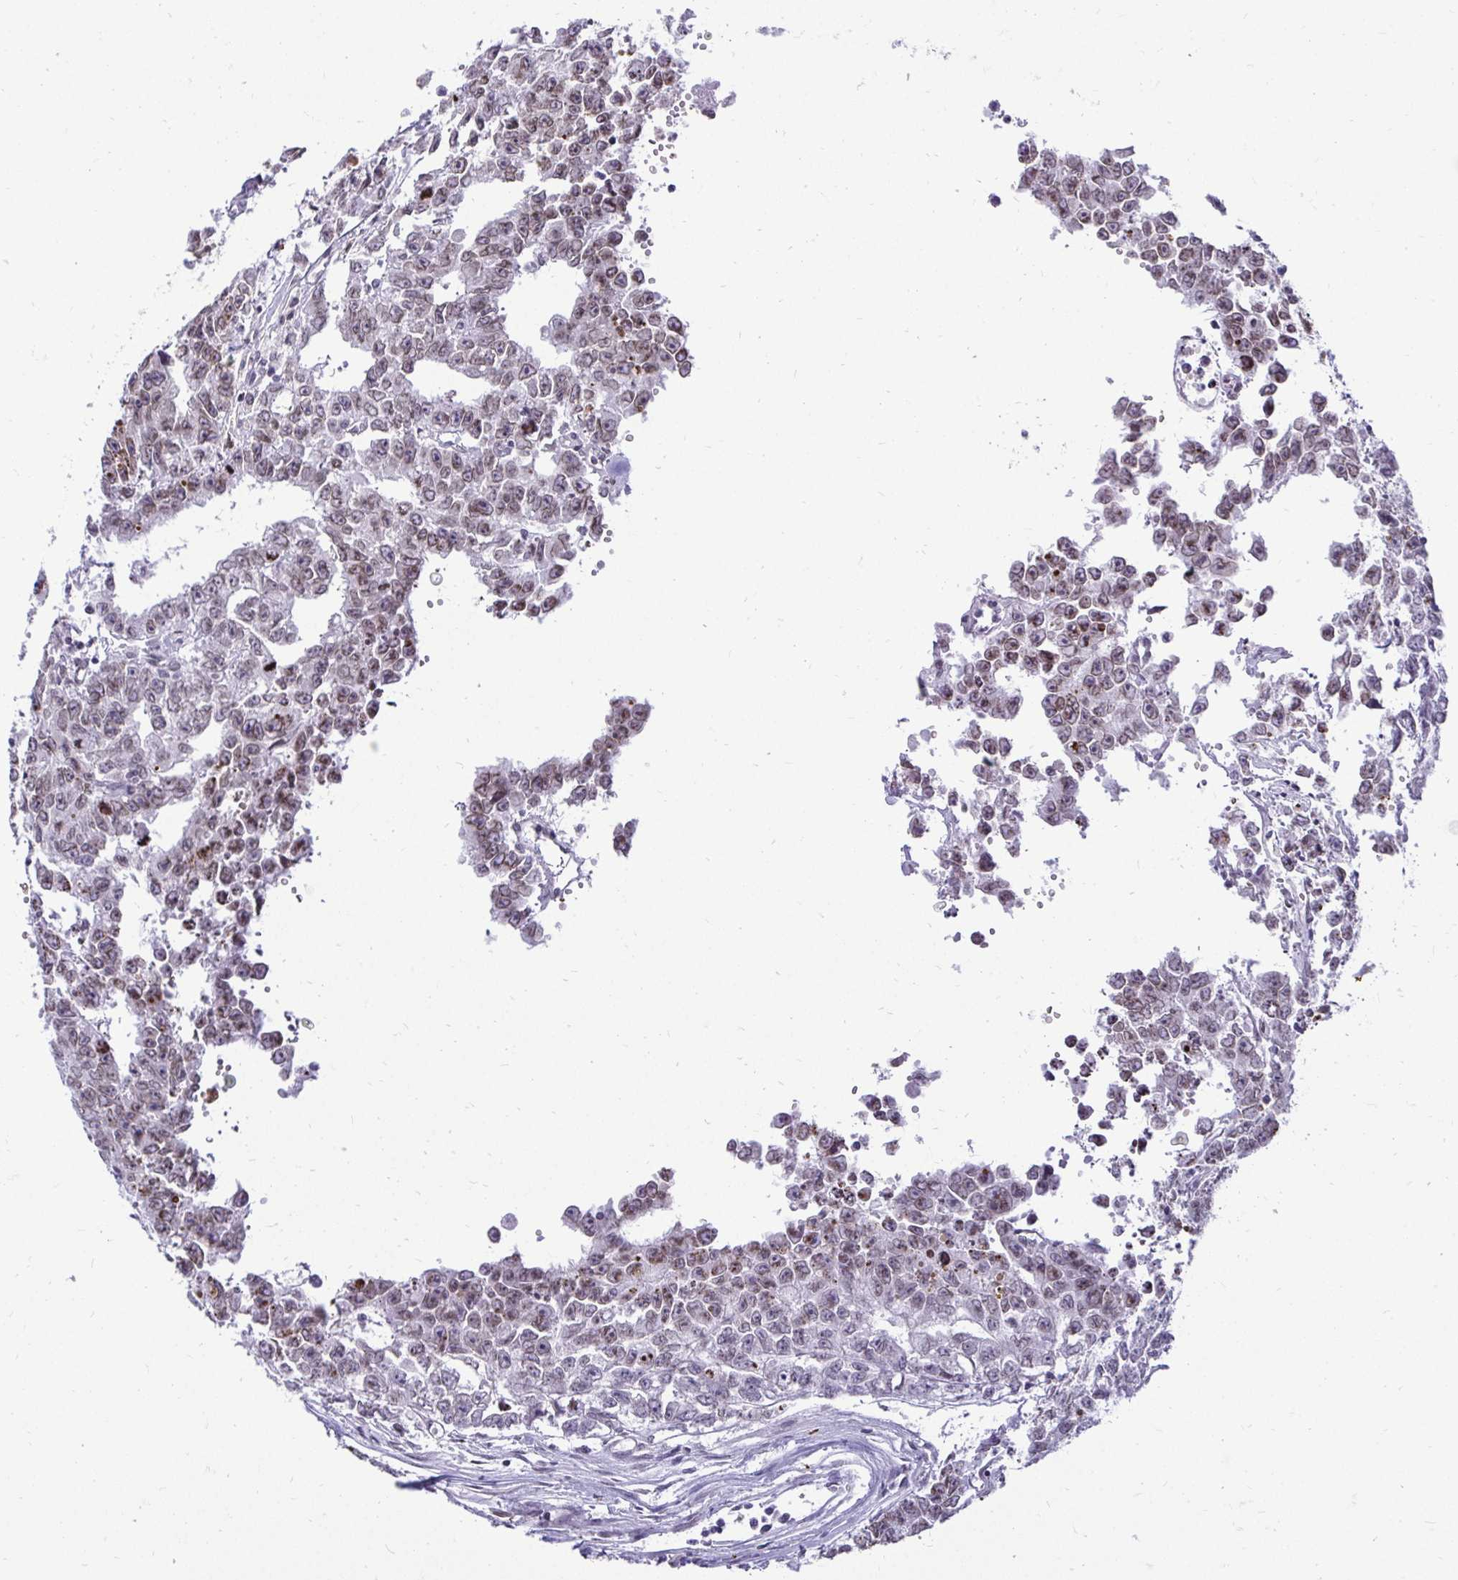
{"staining": {"intensity": "weak", "quantity": "<25%", "location": "cytoplasmic/membranous,nuclear"}, "tissue": "testis cancer", "cell_type": "Tumor cells", "image_type": "cancer", "snomed": [{"axis": "morphology", "description": "Carcinoma, Embryonal, NOS"}, {"axis": "morphology", "description": "Teratoma, malignant, NOS"}, {"axis": "topography", "description": "Testis"}], "caption": "Image shows no protein positivity in tumor cells of malignant teratoma (testis) tissue. (Immunohistochemistry (ihc), brightfield microscopy, high magnification).", "gene": "BANF1", "patient": {"sex": "male", "age": 24}}